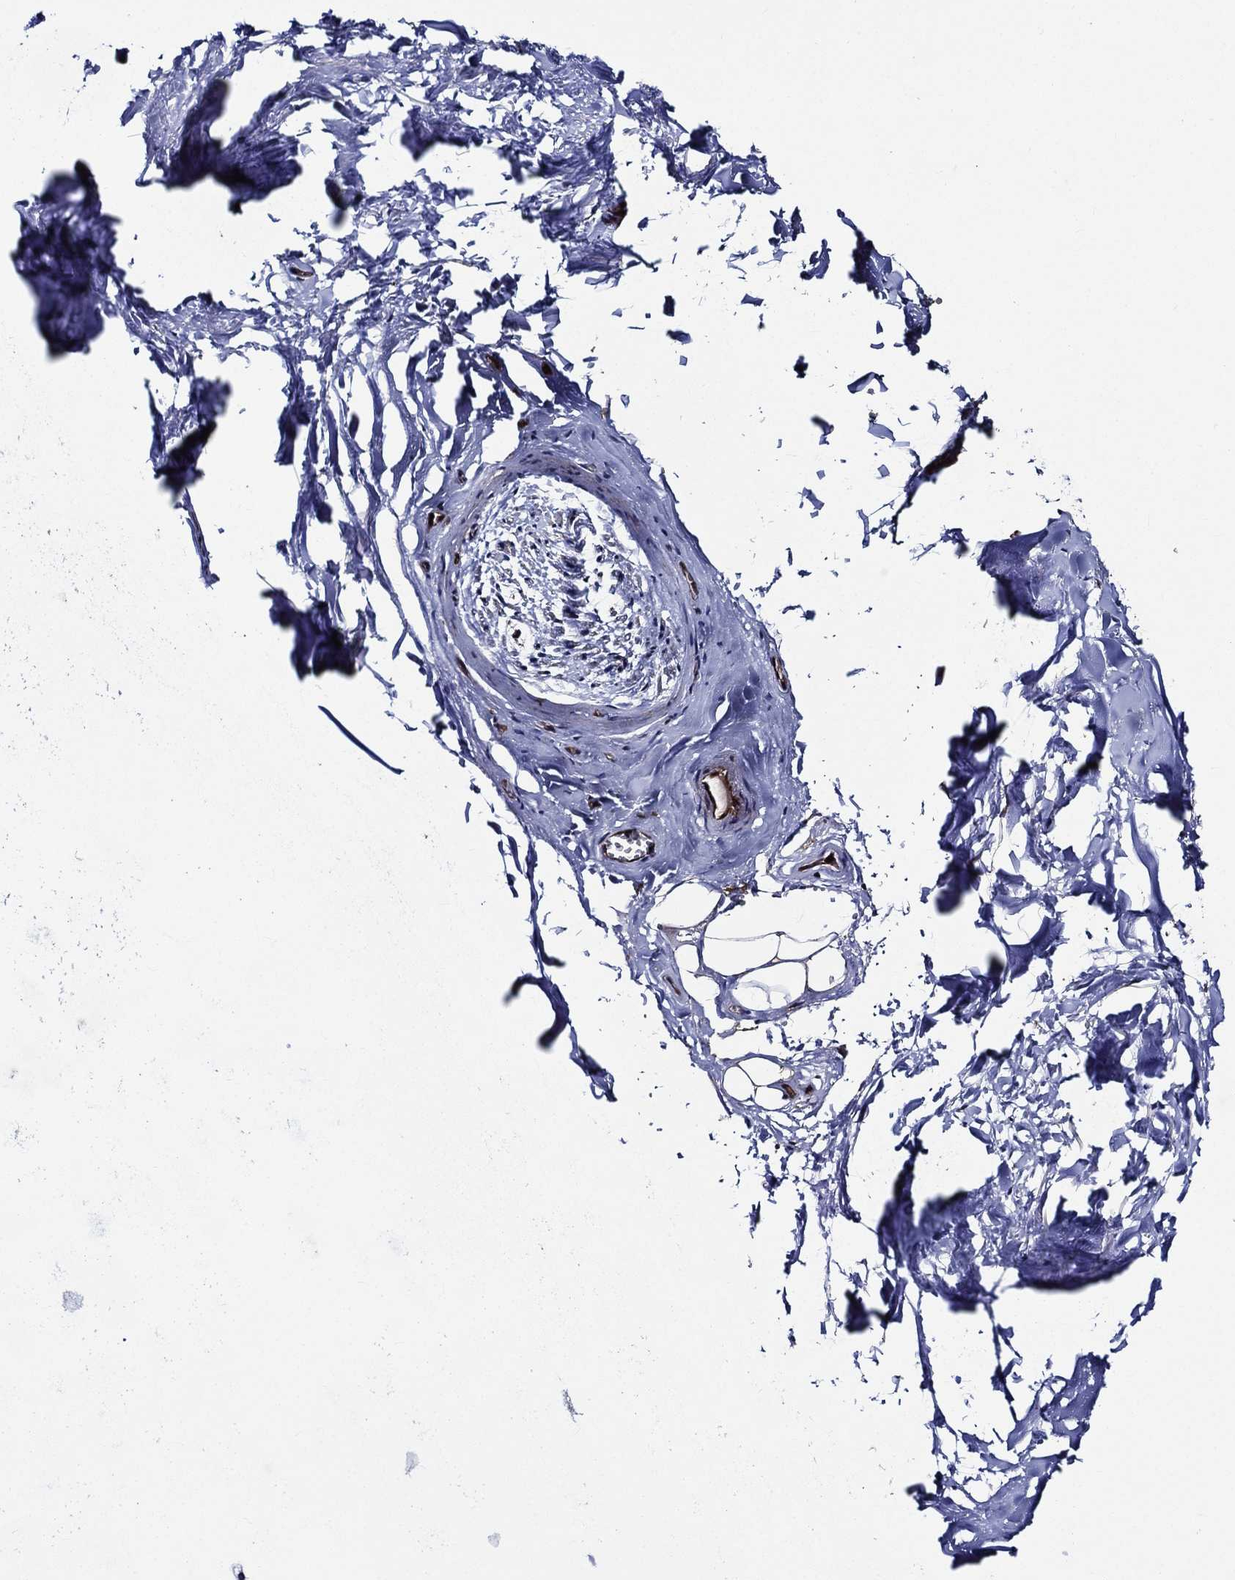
{"staining": {"intensity": "negative", "quantity": "none", "location": "none"}, "tissue": "adipose tissue", "cell_type": "Adipocytes", "image_type": "normal", "snomed": [{"axis": "morphology", "description": "Normal tissue, NOS"}, {"axis": "morphology", "description": "Squamous cell carcinoma, NOS"}, {"axis": "topography", "description": "Cartilage tissue"}, {"axis": "topography", "description": "Lung"}], "caption": "Immunohistochemistry (IHC) image of benign adipose tissue: adipose tissue stained with DAB displays no significant protein staining in adipocytes.", "gene": "KIF20B", "patient": {"sex": "male", "age": 66}}